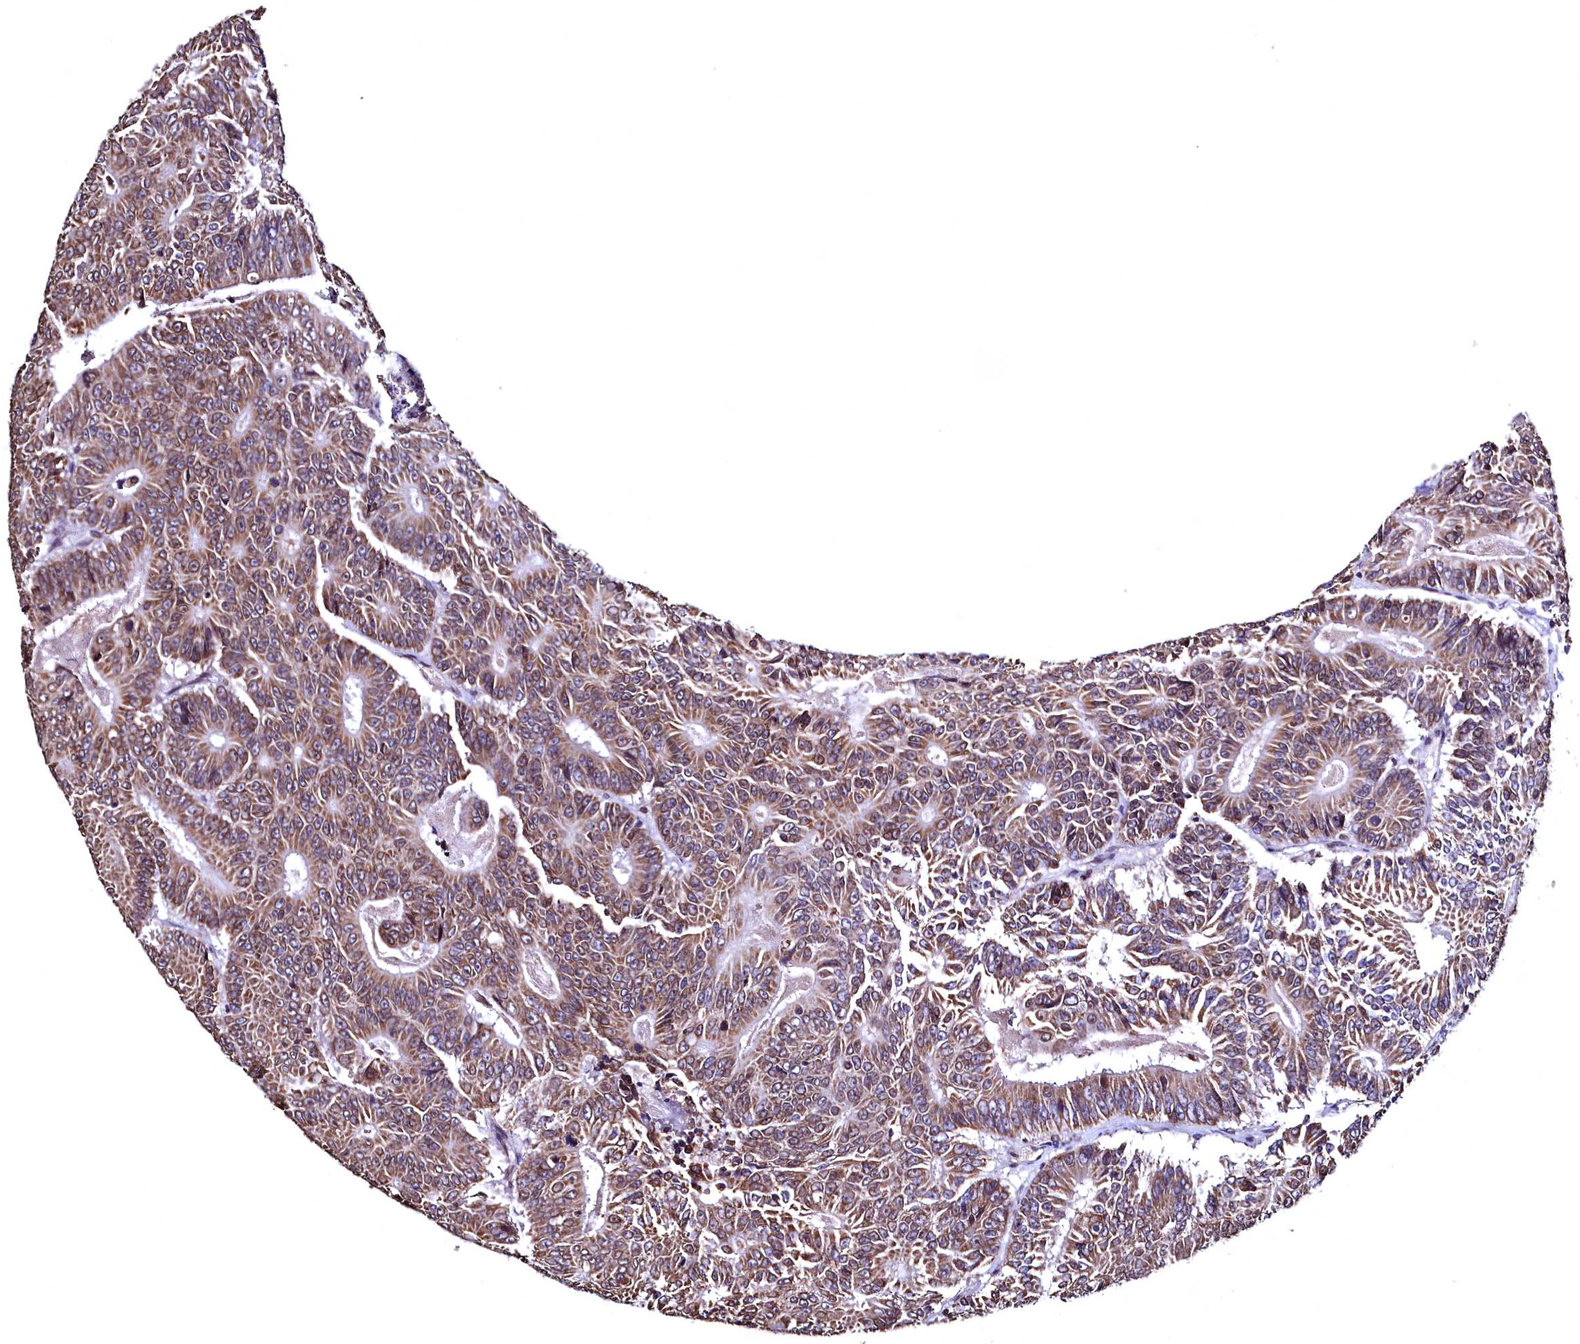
{"staining": {"intensity": "moderate", "quantity": ">75%", "location": "cytoplasmic/membranous"}, "tissue": "colorectal cancer", "cell_type": "Tumor cells", "image_type": "cancer", "snomed": [{"axis": "morphology", "description": "Adenocarcinoma, NOS"}, {"axis": "topography", "description": "Colon"}], "caption": "Protein positivity by immunohistochemistry (IHC) reveals moderate cytoplasmic/membranous expression in approximately >75% of tumor cells in colorectal cancer (adenocarcinoma).", "gene": "HAND1", "patient": {"sex": "male", "age": 83}}